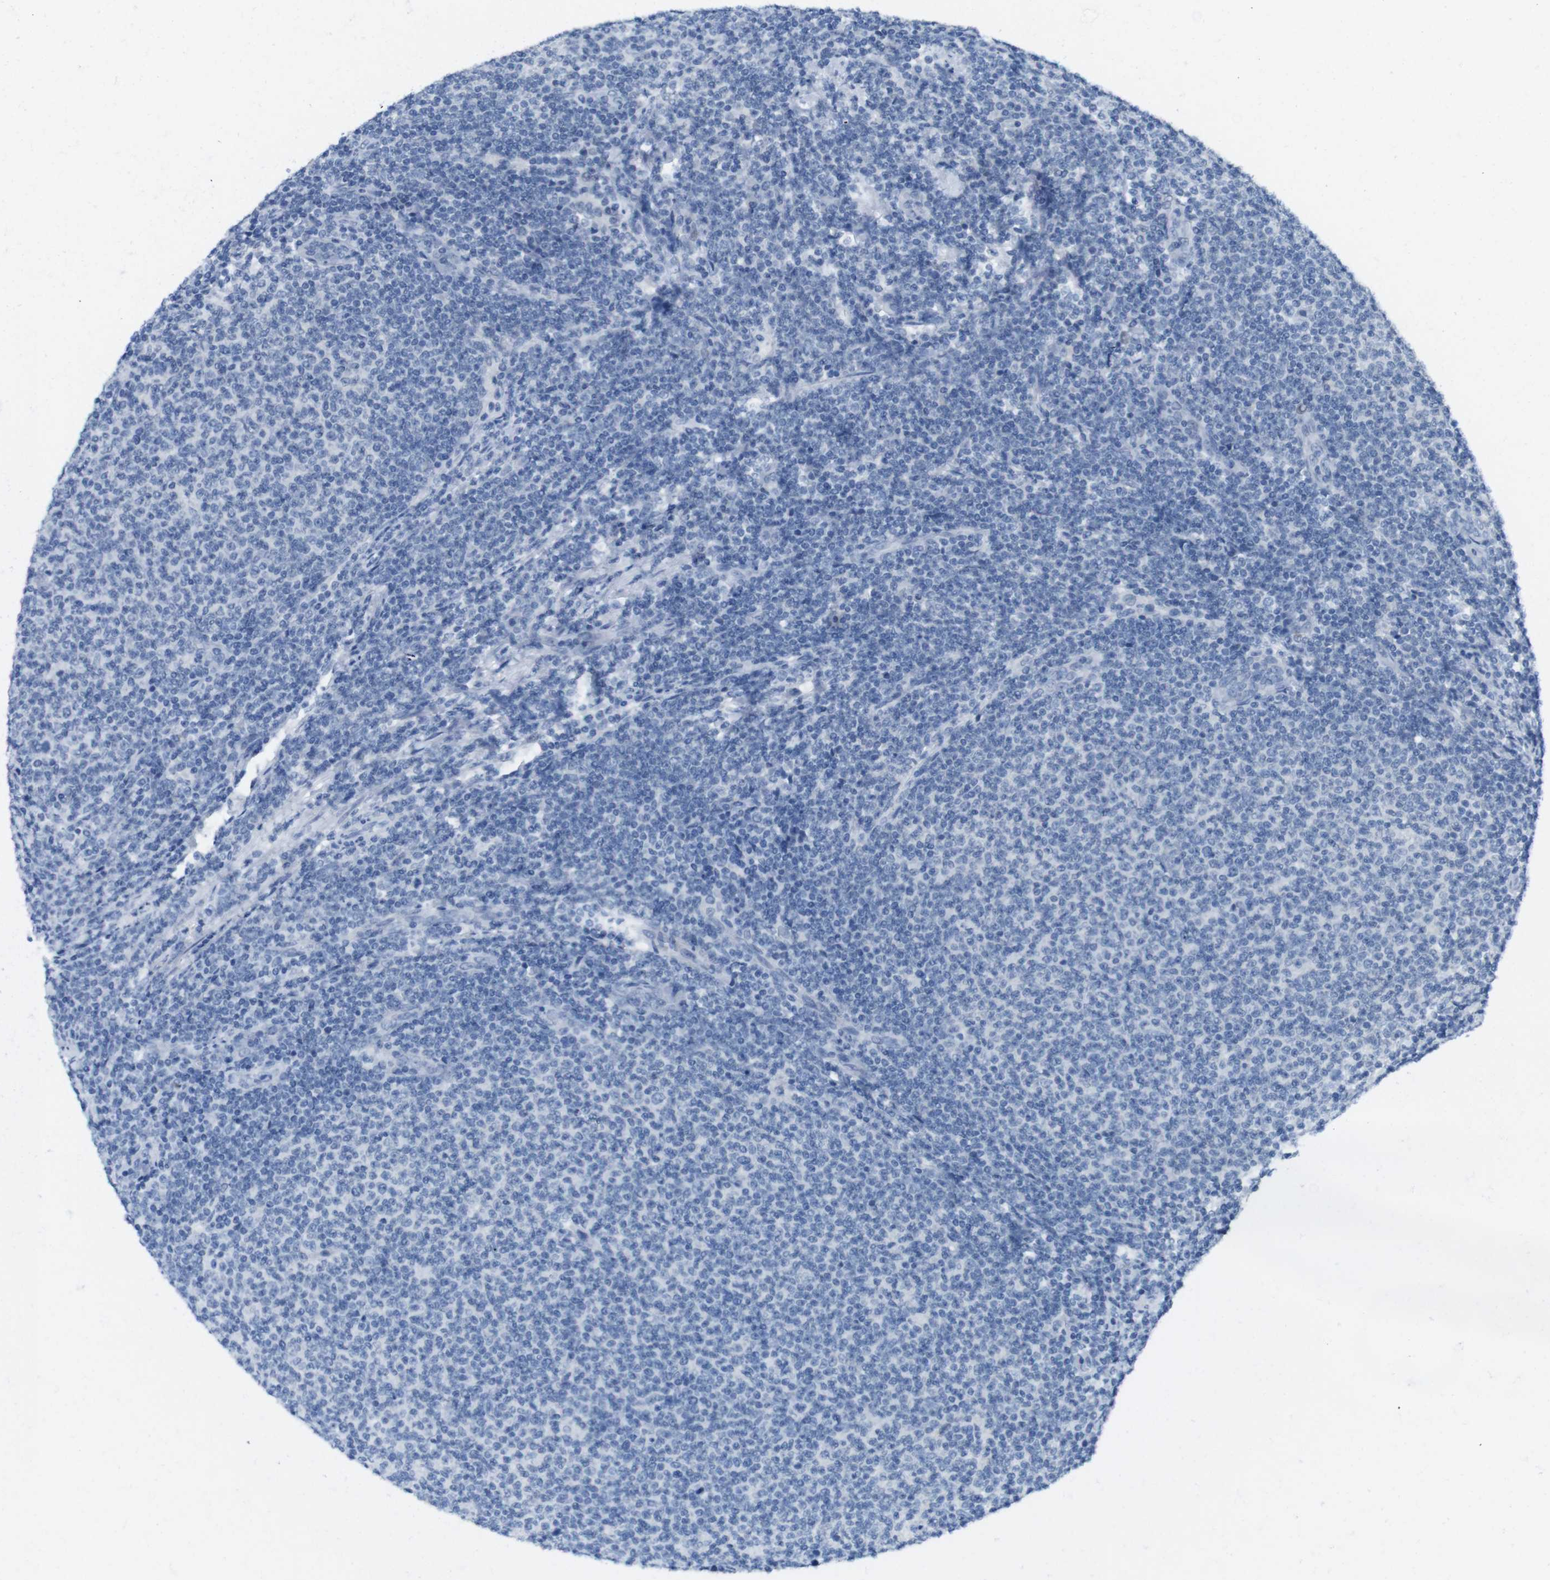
{"staining": {"intensity": "negative", "quantity": "none", "location": "none"}, "tissue": "lymphoma", "cell_type": "Tumor cells", "image_type": "cancer", "snomed": [{"axis": "morphology", "description": "Malignant lymphoma, non-Hodgkin's type, Low grade"}, {"axis": "topography", "description": "Lymph node"}], "caption": "Immunohistochemistry of low-grade malignant lymphoma, non-Hodgkin's type shows no expression in tumor cells.", "gene": "OPN1SW", "patient": {"sex": "male", "age": 66}}